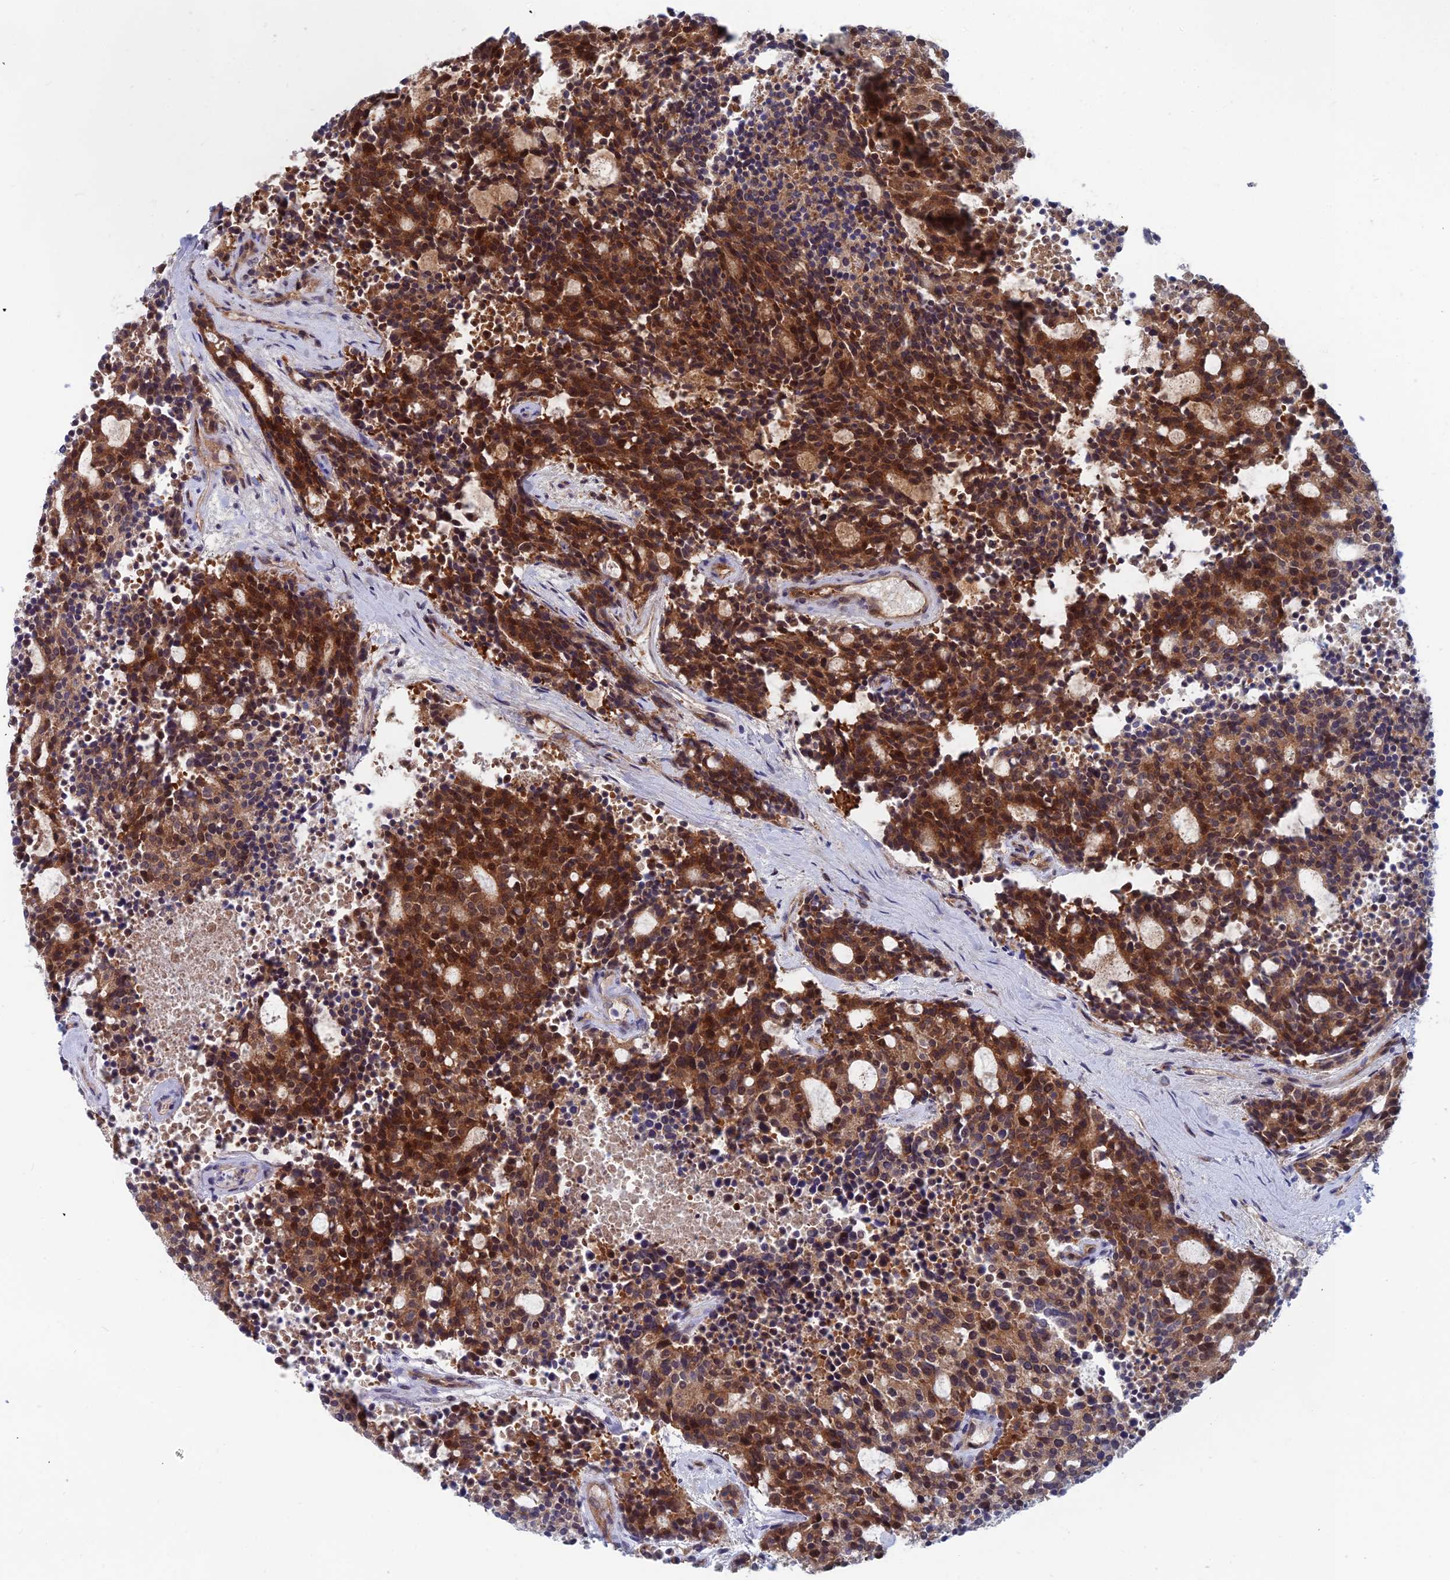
{"staining": {"intensity": "strong", "quantity": ">75%", "location": "cytoplasmic/membranous"}, "tissue": "carcinoid", "cell_type": "Tumor cells", "image_type": "cancer", "snomed": [{"axis": "morphology", "description": "Carcinoid, malignant, NOS"}, {"axis": "topography", "description": "Pancreas"}], "caption": "This is an image of immunohistochemistry staining of carcinoid, which shows strong positivity in the cytoplasmic/membranous of tumor cells.", "gene": "IGBP1", "patient": {"sex": "female", "age": 54}}